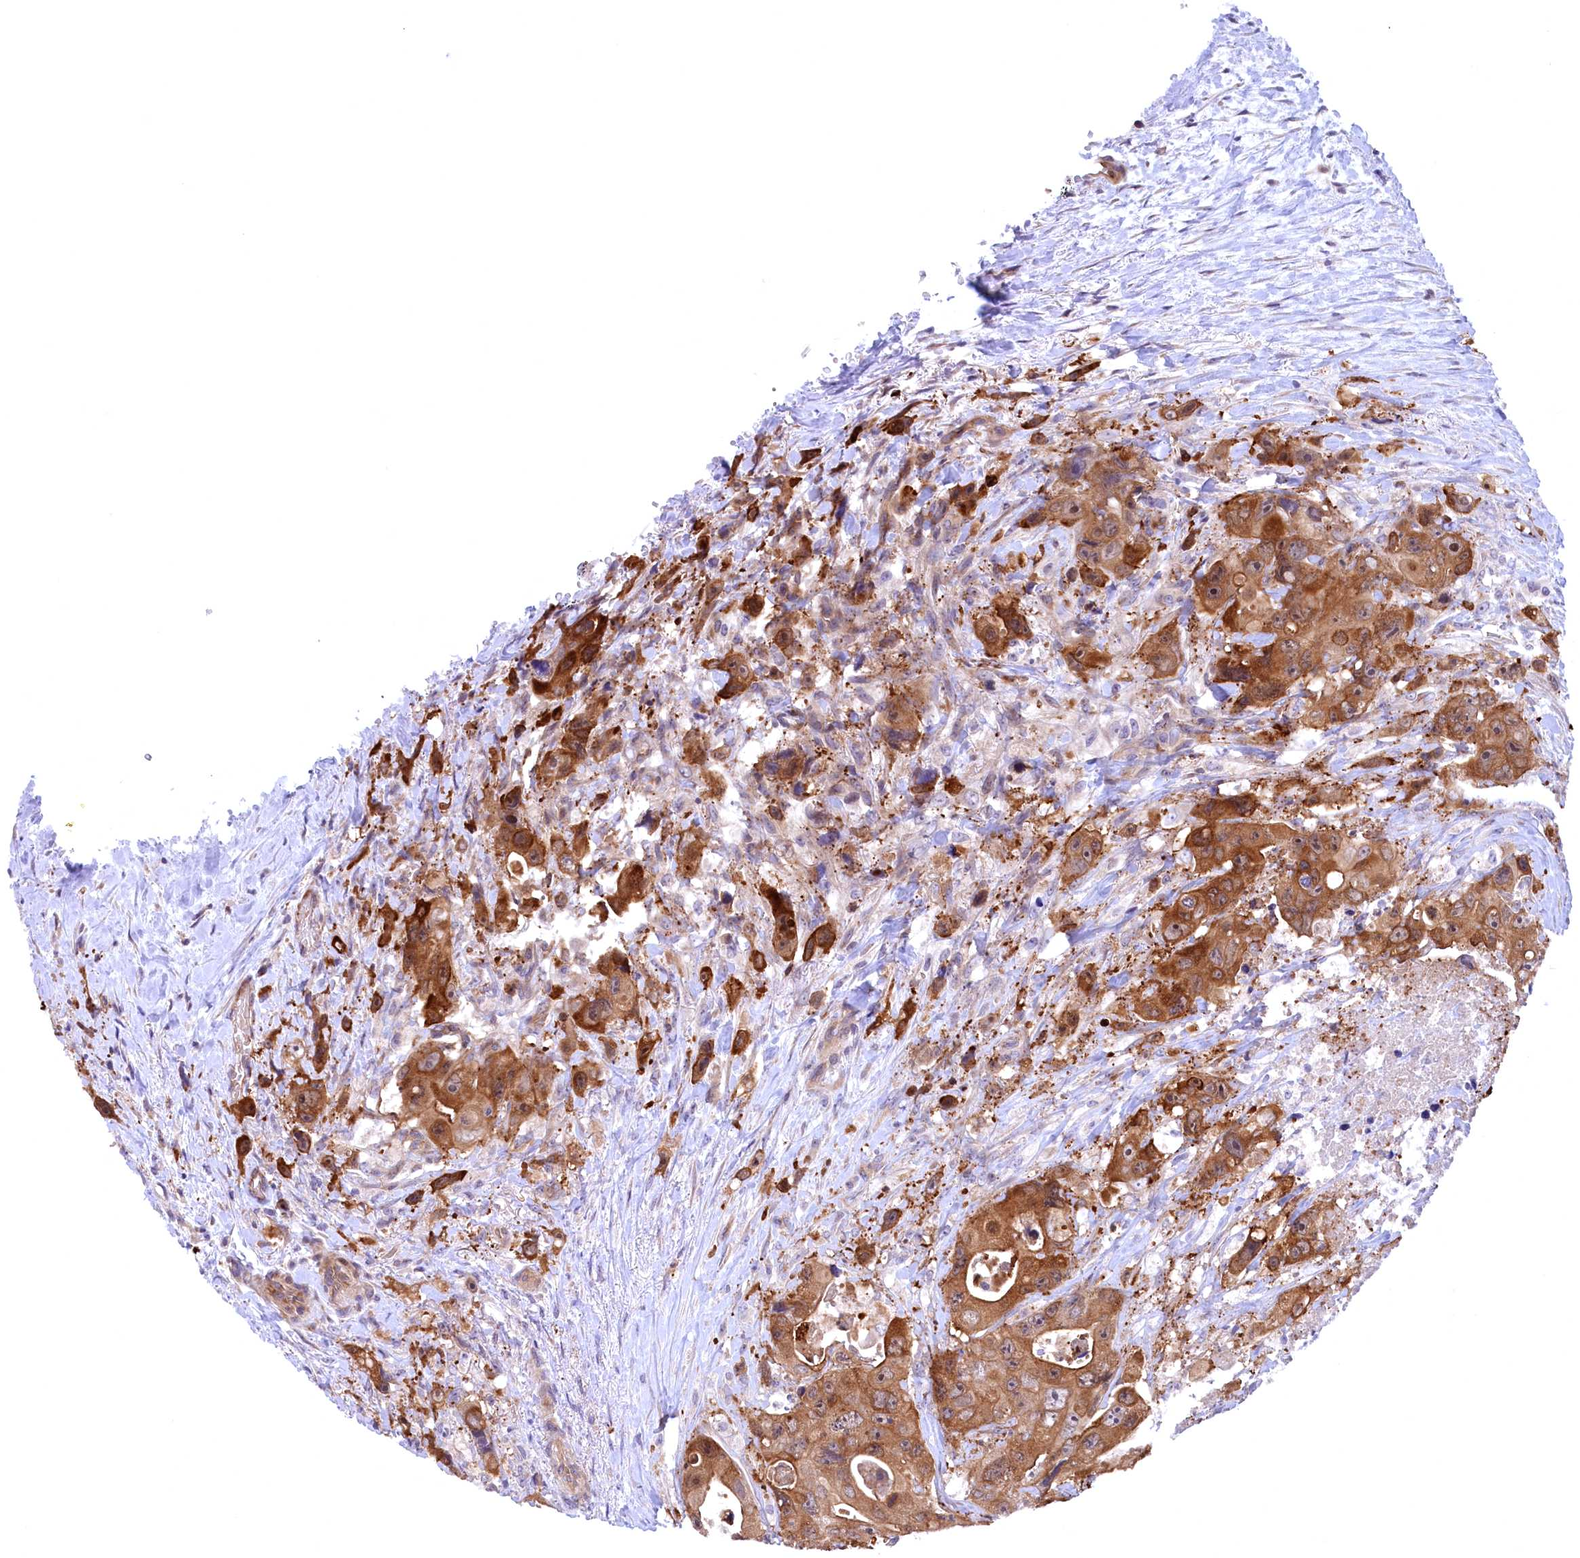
{"staining": {"intensity": "moderate", "quantity": ">75%", "location": "cytoplasmic/membranous"}, "tissue": "colorectal cancer", "cell_type": "Tumor cells", "image_type": "cancer", "snomed": [{"axis": "morphology", "description": "Adenocarcinoma, NOS"}, {"axis": "topography", "description": "Colon"}], "caption": "A medium amount of moderate cytoplasmic/membranous positivity is seen in approximately >75% of tumor cells in colorectal cancer tissue. The staining was performed using DAB (3,3'-diaminobenzidine), with brown indicating positive protein expression. Nuclei are stained blue with hematoxylin.", "gene": "JPT2", "patient": {"sex": "female", "age": 46}}